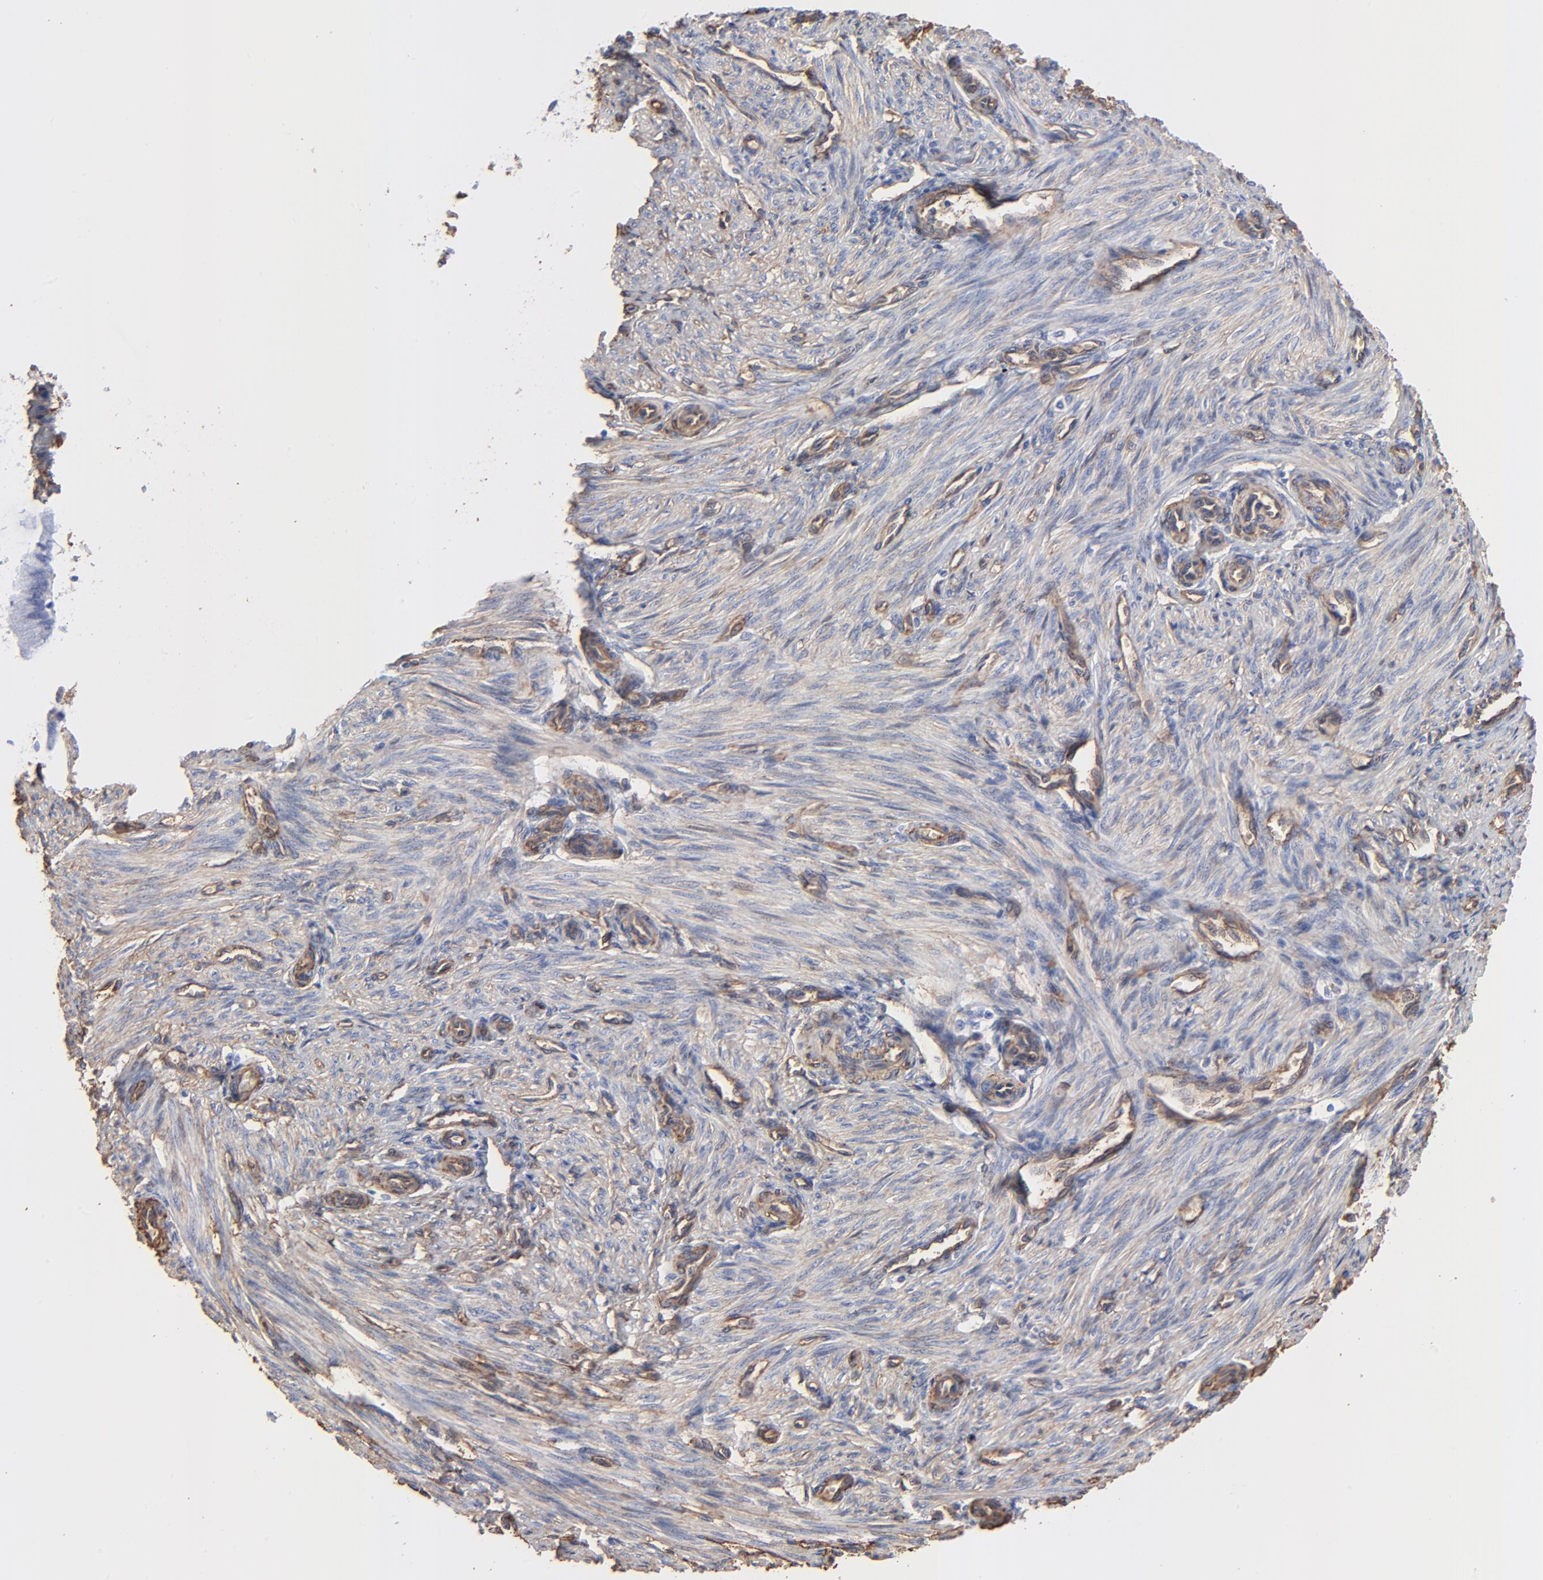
{"staining": {"intensity": "weak", "quantity": ">75%", "location": "cytoplasmic/membranous"}, "tissue": "endometrium", "cell_type": "Cells in endometrial stroma", "image_type": "normal", "snomed": [{"axis": "morphology", "description": "Normal tissue, NOS"}, {"axis": "topography", "description": "Endometrium"}], "caption": "Endometrium stained with DAB IHC displays low levels of weak cytoplasmic/membranous staining in approximately >75% of cells in endometrial stroma. The protein is stained brown, and the nuclei are stained in blue (DAB IHC with brightfield microscopy, high magnification).", "gene": "CAV1", "patient": {"sex": "female", "age": 27}}